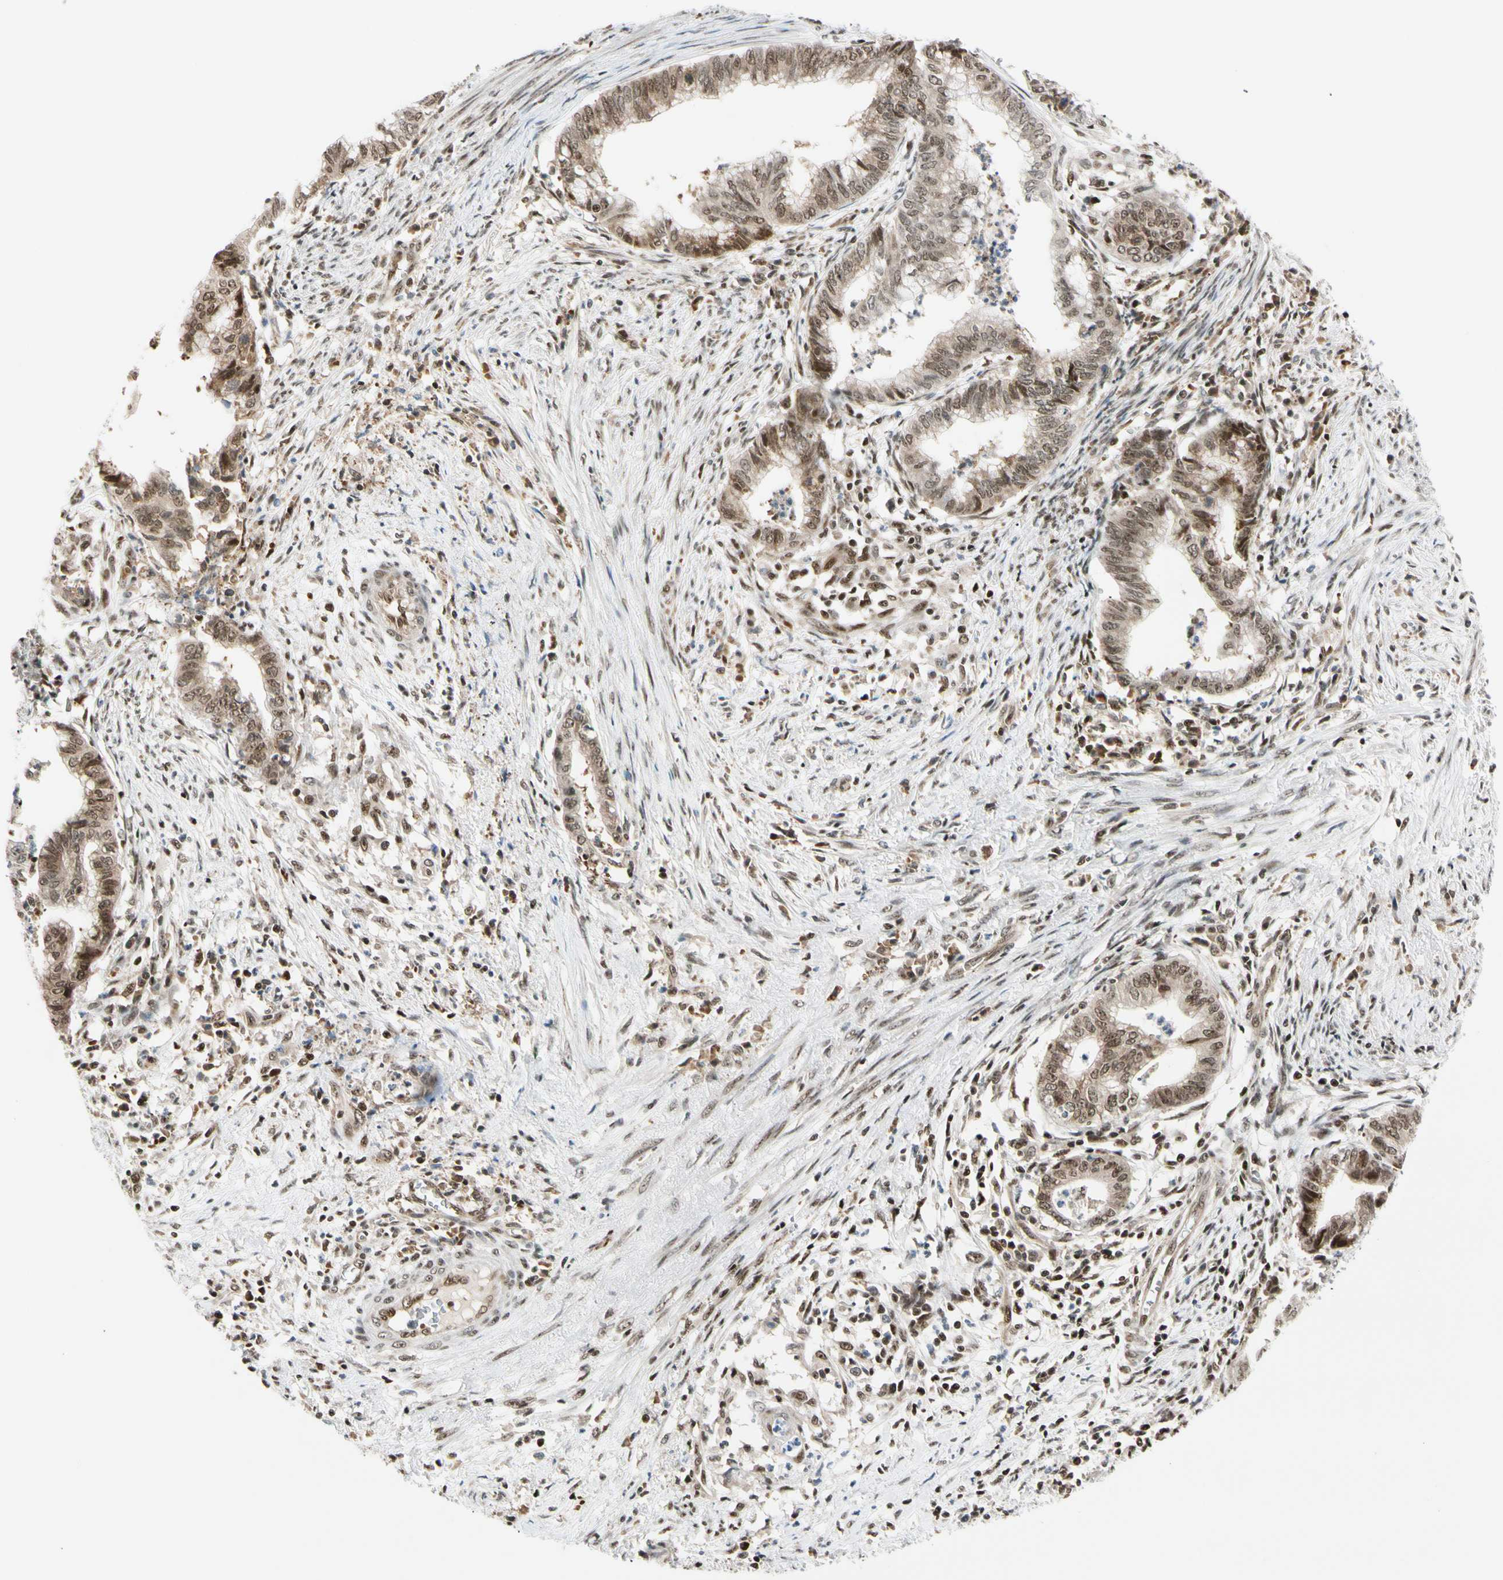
{"staining": {"intensity": "moderate", "quantity": ">75%", "location": "cytoplasmic/membranous,nuclear"}, "tissue": "endometrial cancer", "cell_type": "Tumor cells", "image_type": "cancer", "snomed": [{"axis": "morphology", "description": "Necrosis, NOS"}, {"axis": "morphology", "description": "Adenocarcinoma, NOS"}, {"axis": "topography", "description": "Endometrium"}], "caption": "IHC (DAB) staining of human adenocarcinoma (endometrial) displays moderate cytoplasmic/membranous and nuclear protein staining in approximately >75% of tumor cells. The protein of interest is stained brown, and the nuclei are stained in blue (DAB IHC with brightfield microscopy, high magnification).", "gene": "DAXX", "patient": {"sex": "female", "age": 79}}